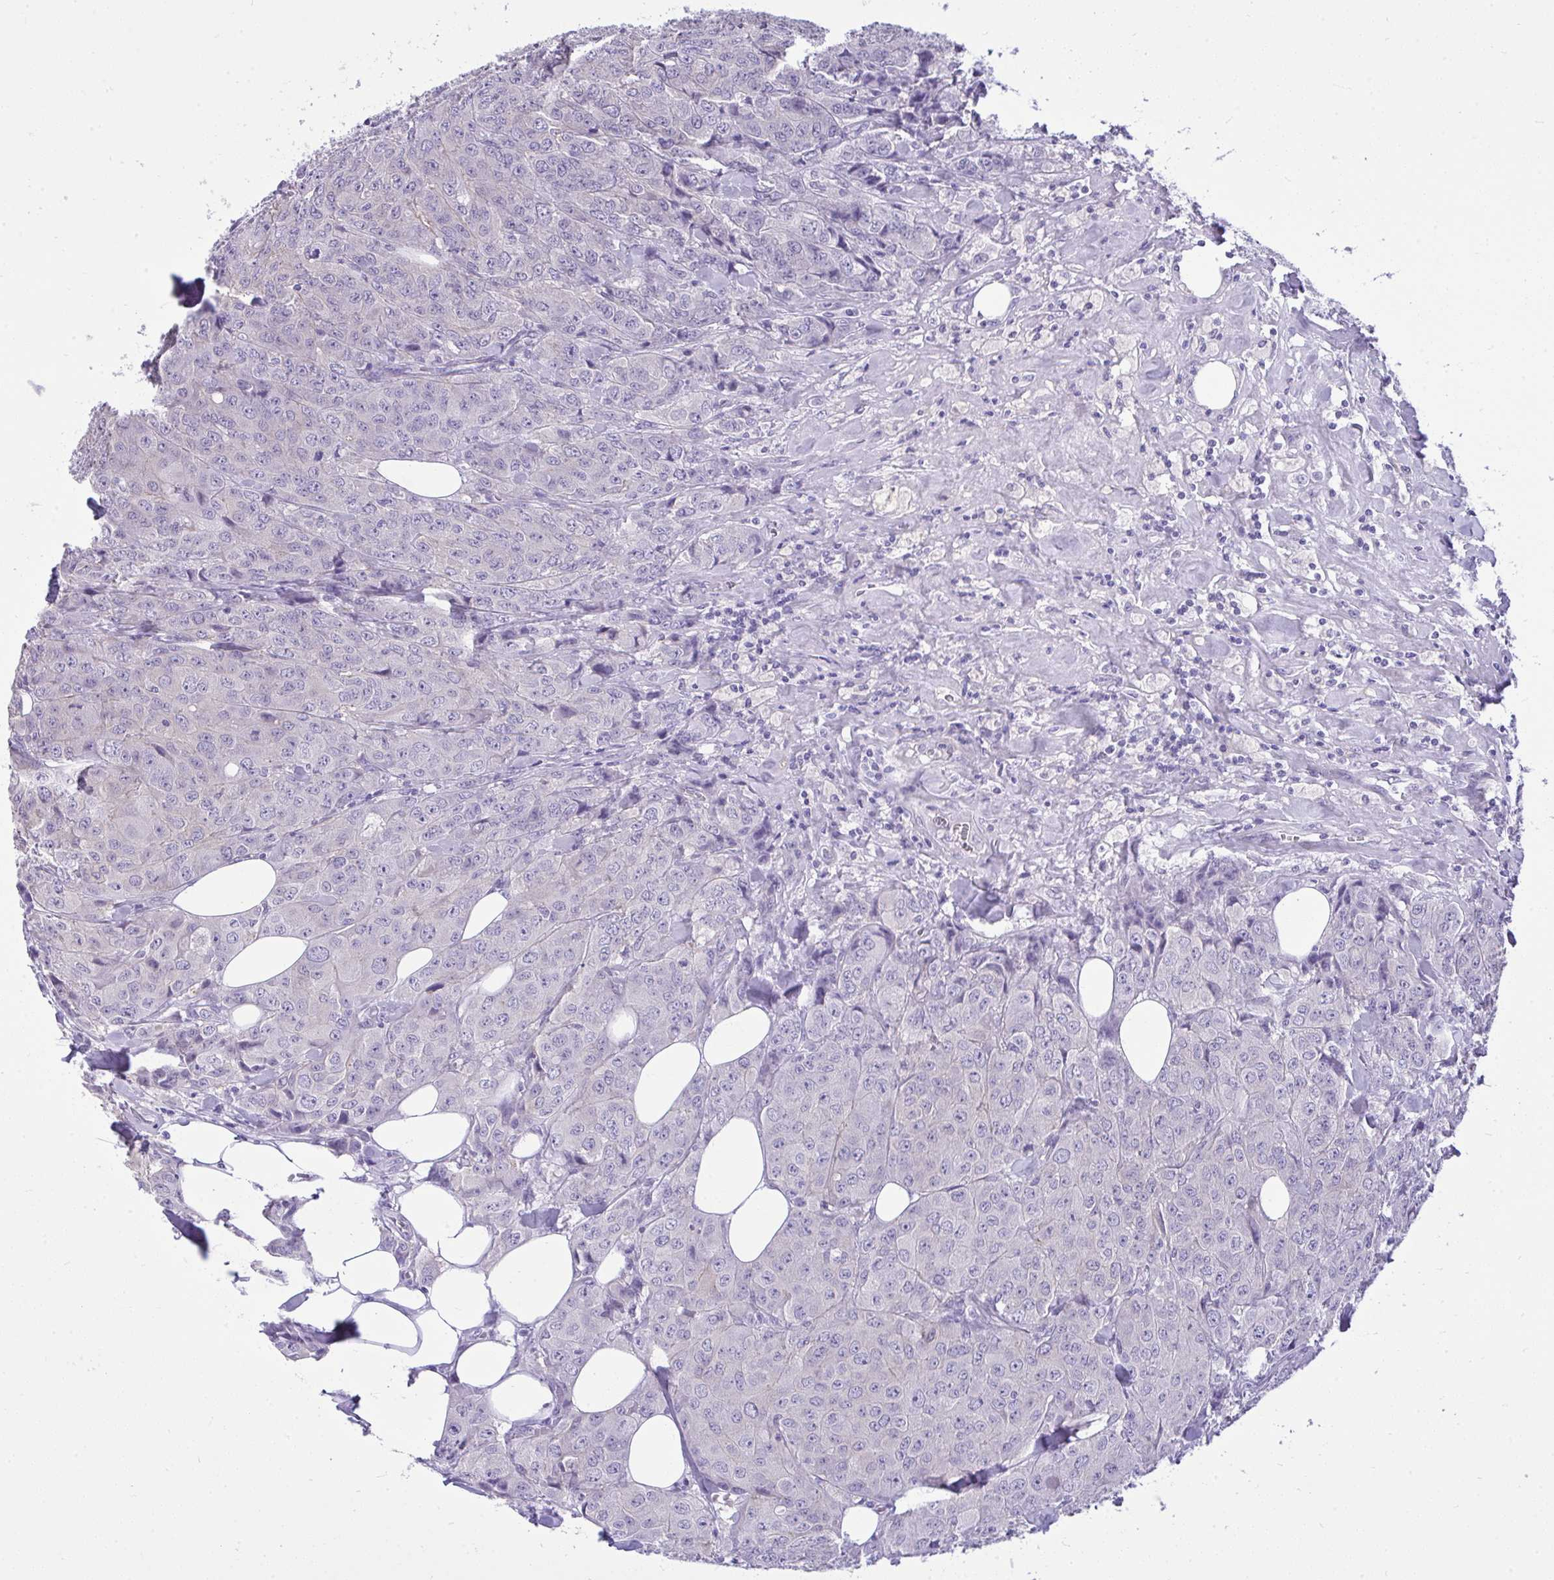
{"staining": {"intensity": "negative", "quantity": "none", "location": "none"}, "tissue": "breast cancer", "cell_type": "Tumor cells", "image_type": "cancer", "snomed": [{"axis": "morphology", "description": "Duct carcinoma"}, {"axis": "topography", "description": "Breast"}], "caption": "DAB (3,3'-diaminobenzidine) immunohistochemical staining of intraductal carcinoma (breast) shows no significant positivity in tumor cells.", "gene": "PRM2", "patient": {"sex": "female", "age": 43}}